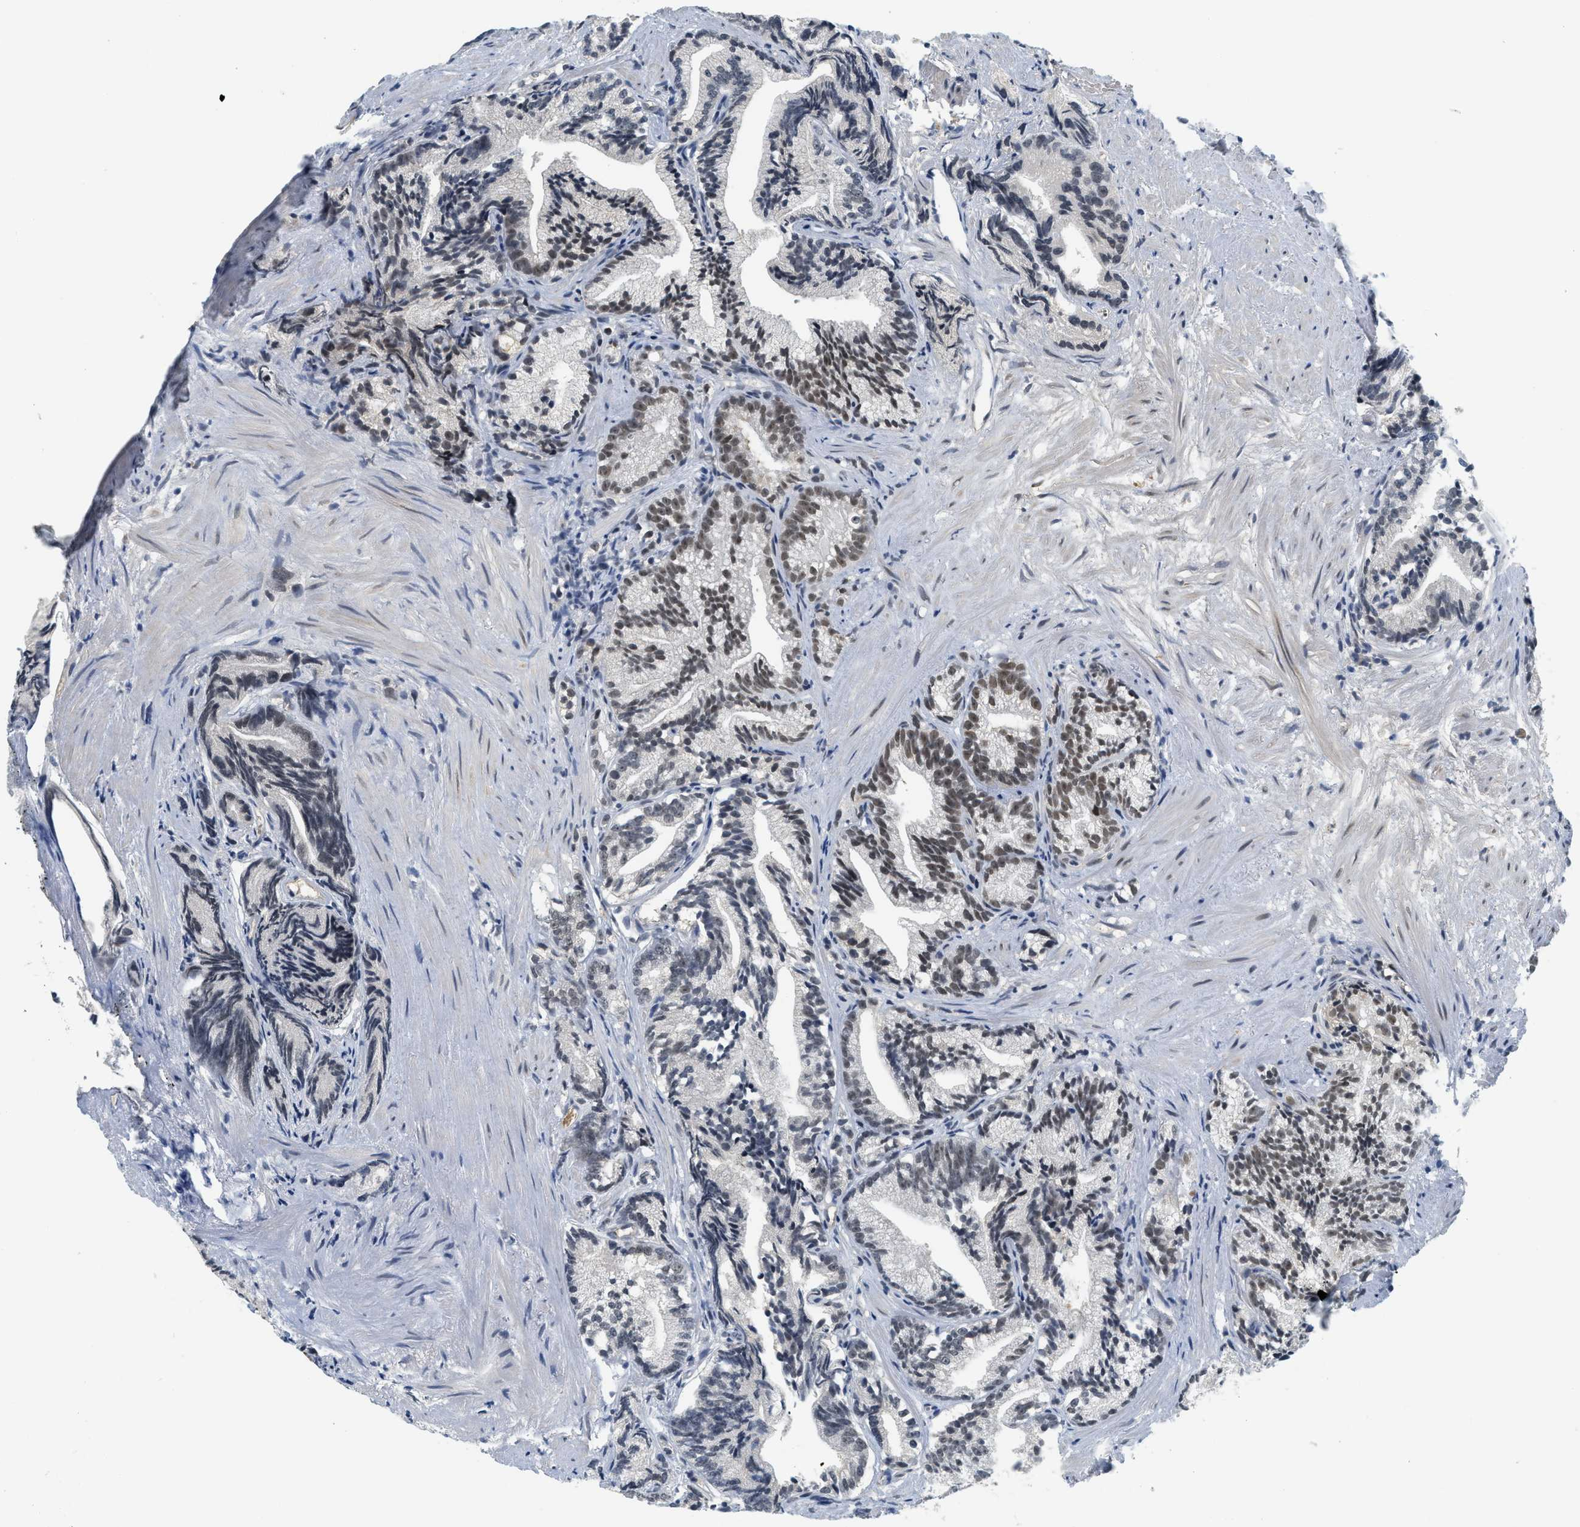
{"staining": {"intensity": "moderate", "quantity": "<25%", "location": "nuclear"}, "tissue": "prostate cancer", "cell_type": "Tumor cells", "image_type": "cancer", "snomed": [{"axis": "morphology", "description": "Adenocarcinoma, Low grade"}, {"axis": "topography", "description": "Prostate"}], "caption": "IHC micrograph of neoplastic tissue: prostate cancer (low-grade adenocarcinoma) stained using immunohistochemistry (IHC) demonstrates low levels of moderate protein expression localized specifically in the nuclear of tumor cells, appearing as a nuclear brown color.", "gene": "MZF1", "patient": {"sex": "male", "age": 89}}